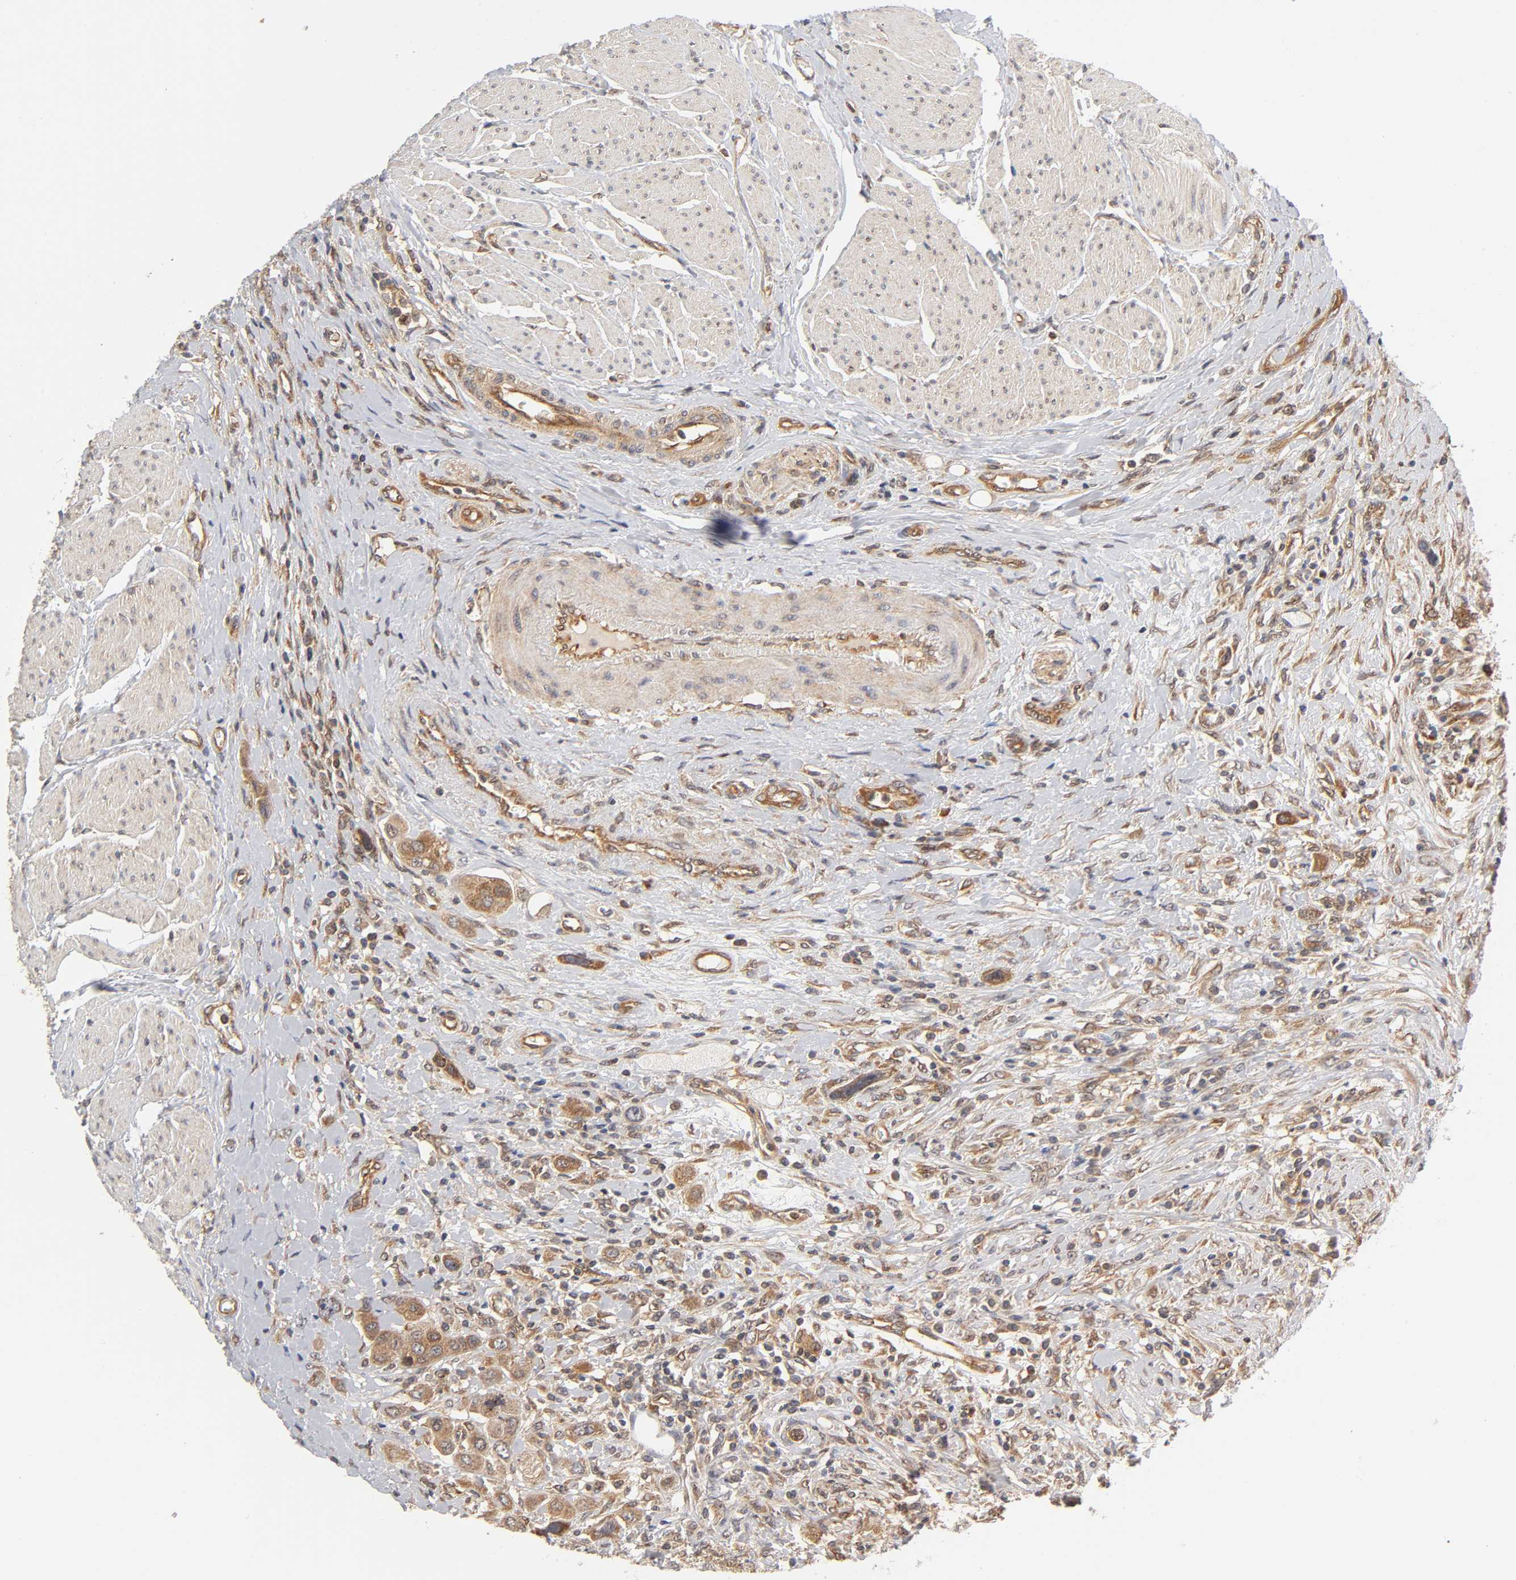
{"staining": {"intensity": "moderate", "quantity": ">75%", "location": "cytoplasmic/membranous"}, "tissue": "urothelial cancer", "cell_type": "Tumor cells", "image_type": "cancer", "snomed": [{"axis": "morphology", "description": "Urothelial carcinoma, High grade"}, {"axis": "topography", "description": "Urinary bladder"}], "caption": "Moderate cytoplasmic/membranous staining for a protein is appreciated in approximately >75% of tumor cells of high-grade urothelial carcinoma using IHC.", "gene": "PAFAH1B1", "patient": {"sex": "male", "age": 50}}